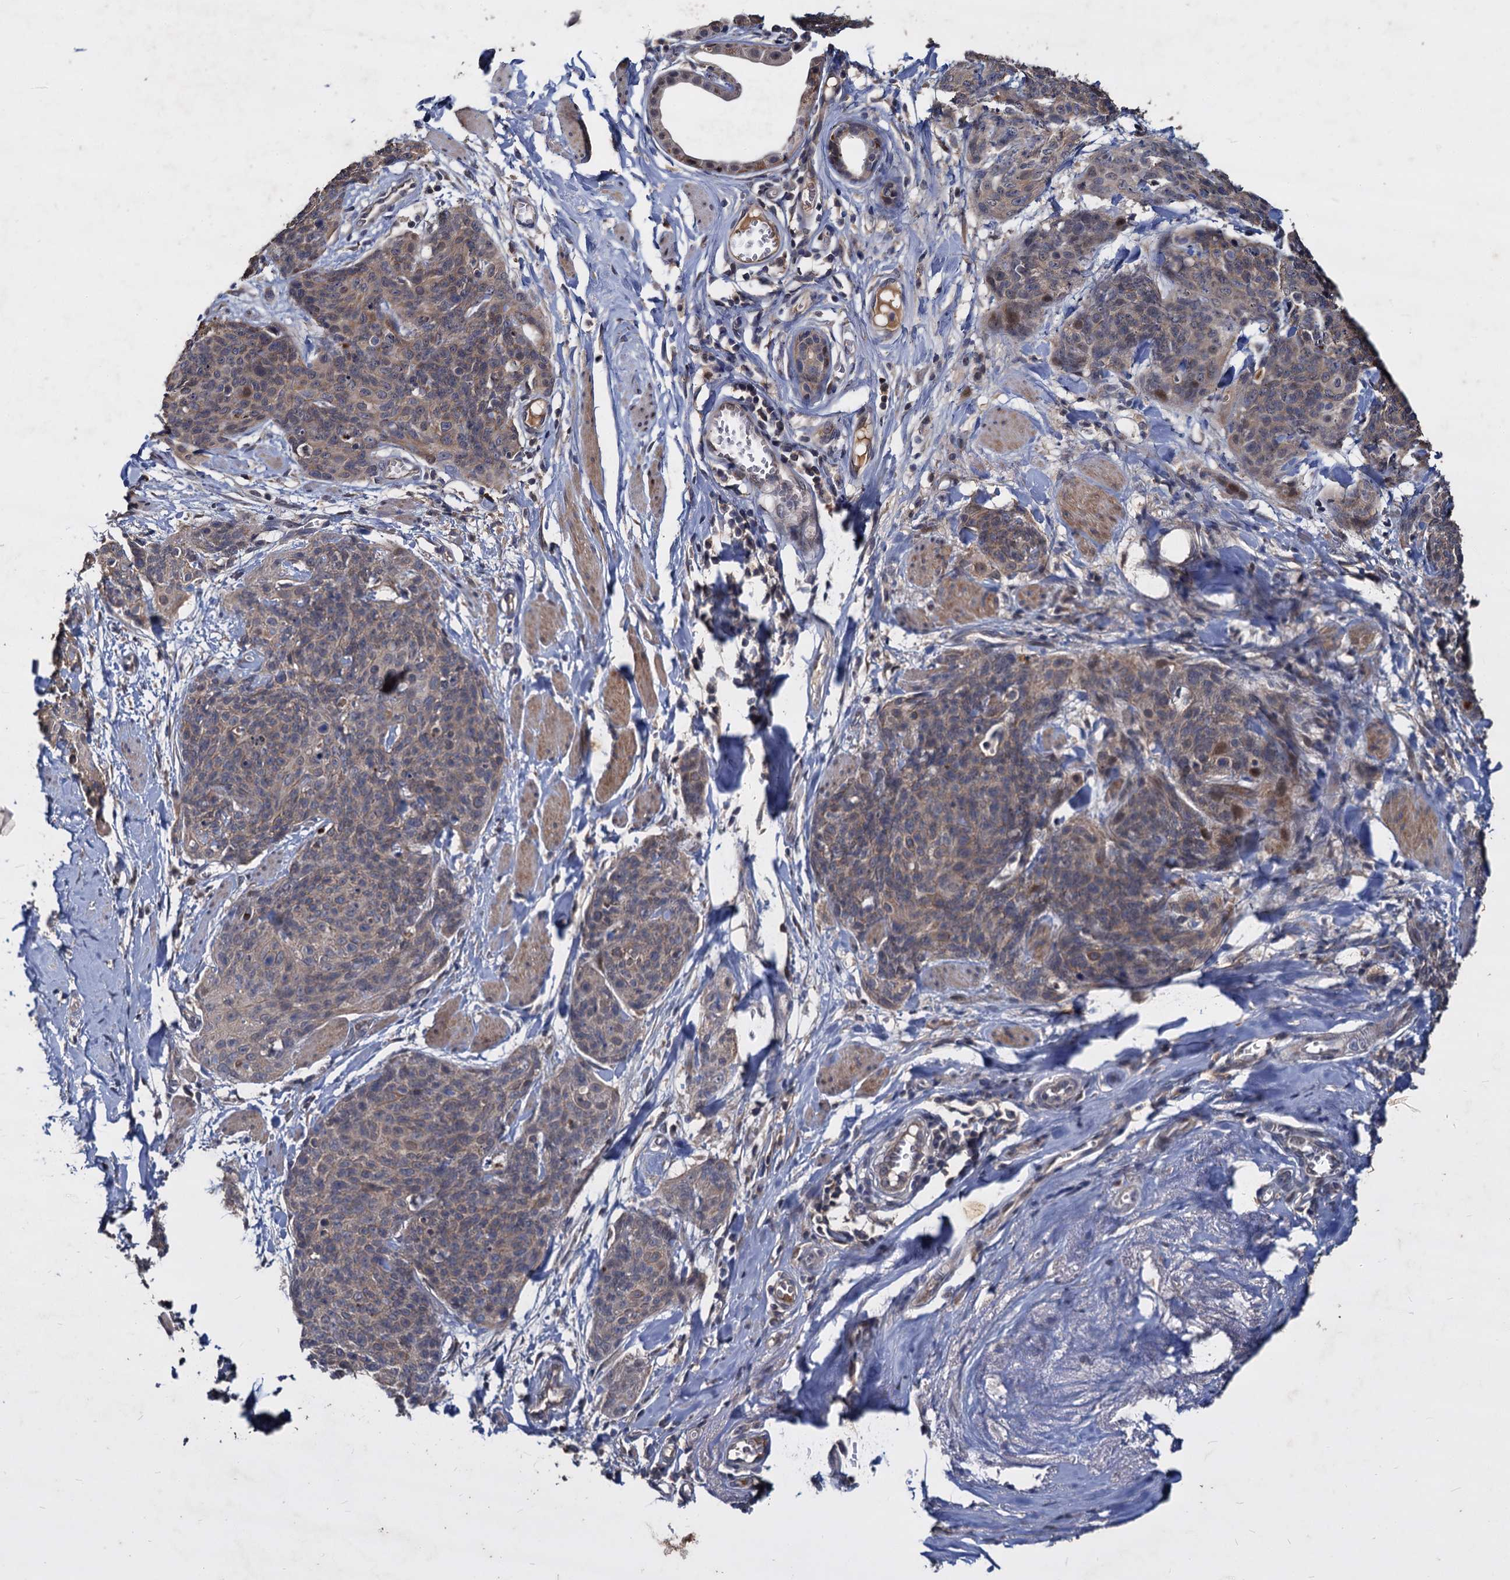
{"staining": {"intensity": "weak", "quantity": "25%-75%", "location": "cytoplasmic/membranous"}, "tissue": "skin cancer", "cell_type": "Tumor cells", "image_type": "cancer", "snomed": [{"axis": "morphology", "description": "Squamous cell carcinoma, NOS"}, {"axis": "topography", "description": "Skin"}, {"axis": "topography", "description": "Vulva"}], "caption": "Skin squamous cell carcinoma tissue shows weak cytoplasmic/membranous staining in approximately 25%-75% of tumor cells, visualized by immunohistochemistry. (brown staining indicates protein expression, while blue staining denotes nuclei).", "gene": "CCDC184", "patient": {"sex": "female", "age": 85}}